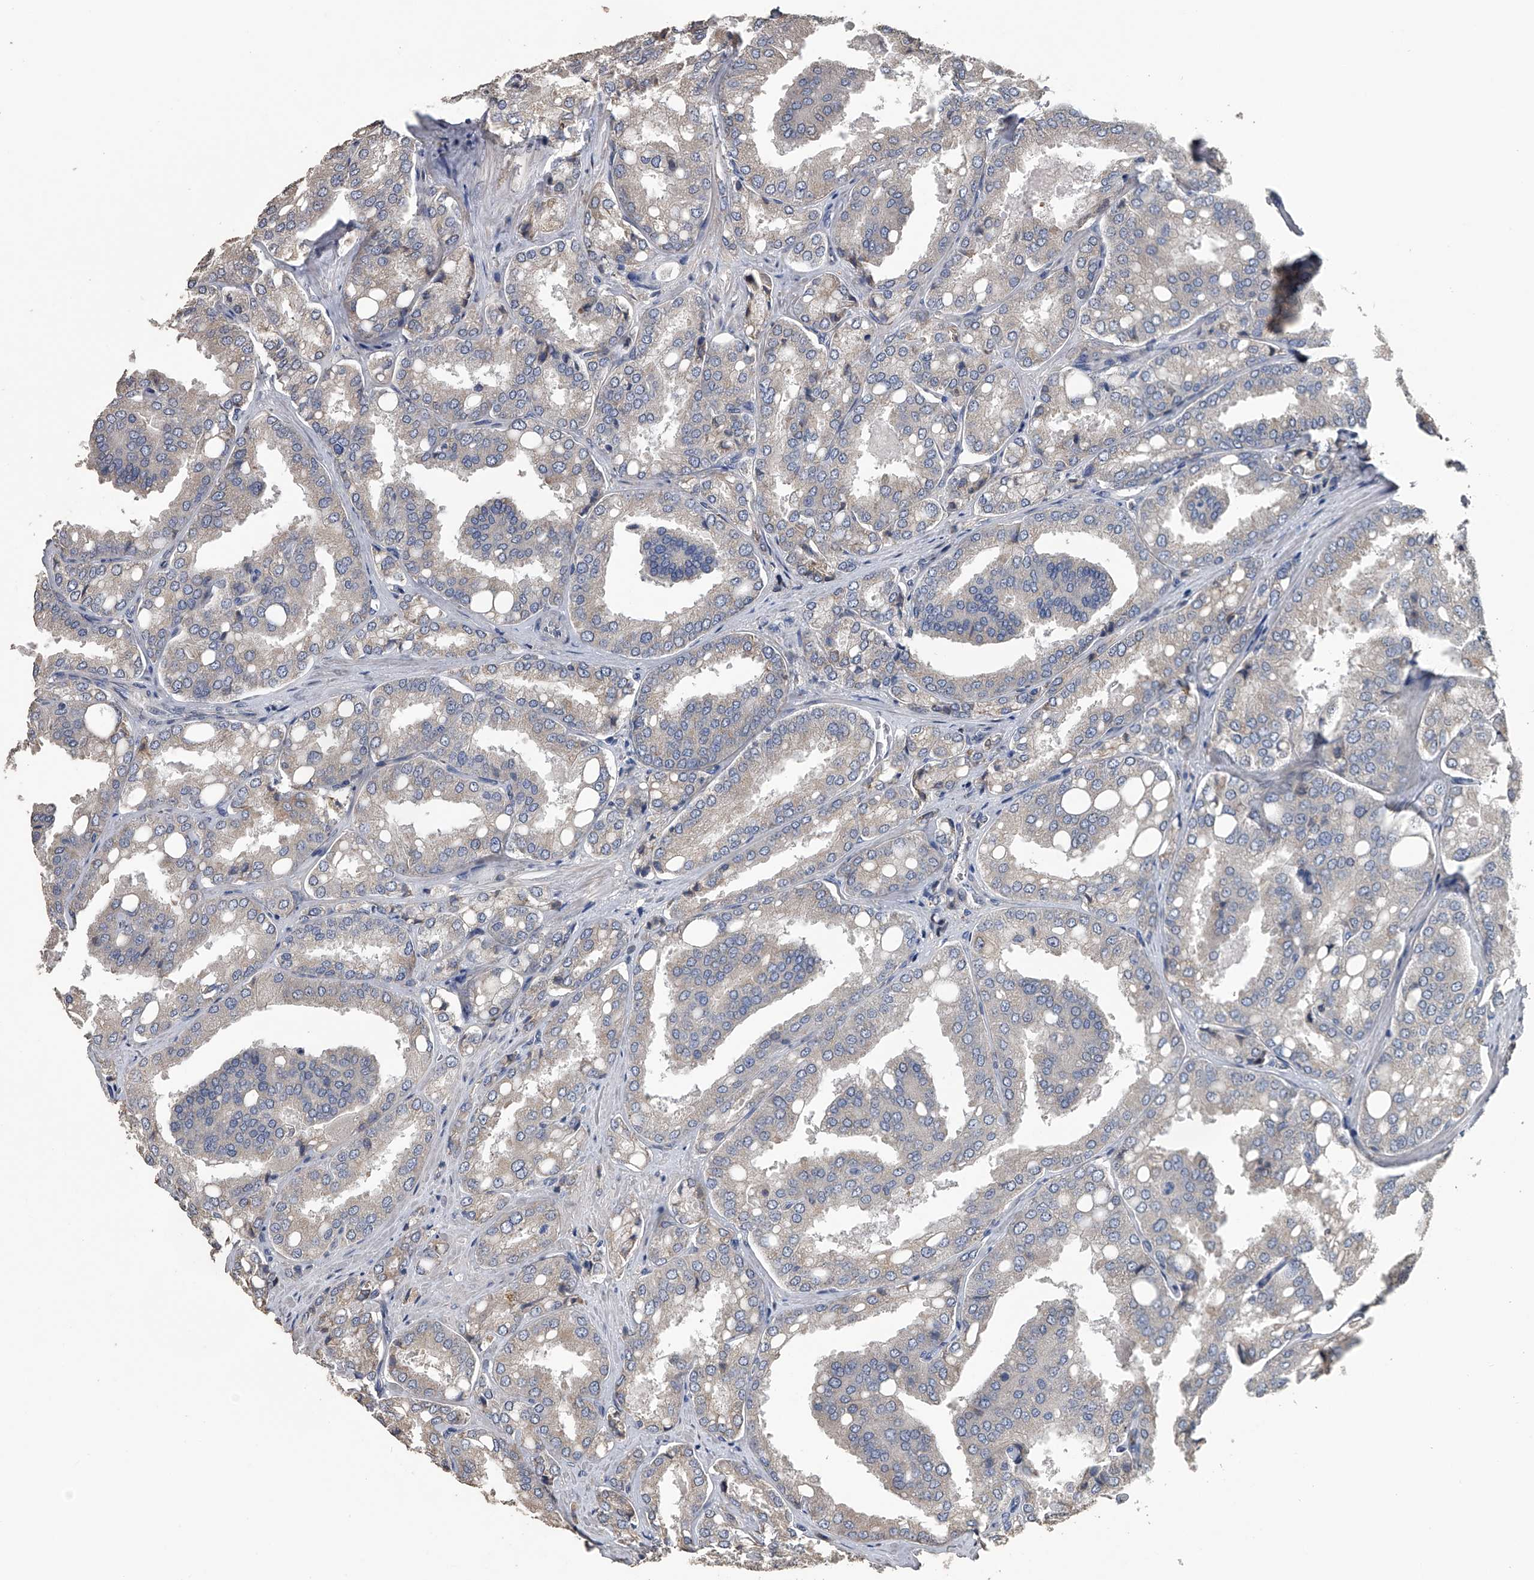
{"staining": {"intensity": "negative", "quantity": "none", "location": "none"}, "tissue": "prostate cancer", "cell_type": "Tumor cells", "image_type": "cancer", "snomed": [{"axis": "morphology", "description": "Adenocarcinoma, High grade"}, {"axis": "topography", "description": "Prostate"}], "caption": "The photomicrograph reveals no significant staining in tumor cells of prostate cancer (high-grade adenocarcinoma).", "gene": "PCLO", "patient": {"sex": "male", "age": 50}}